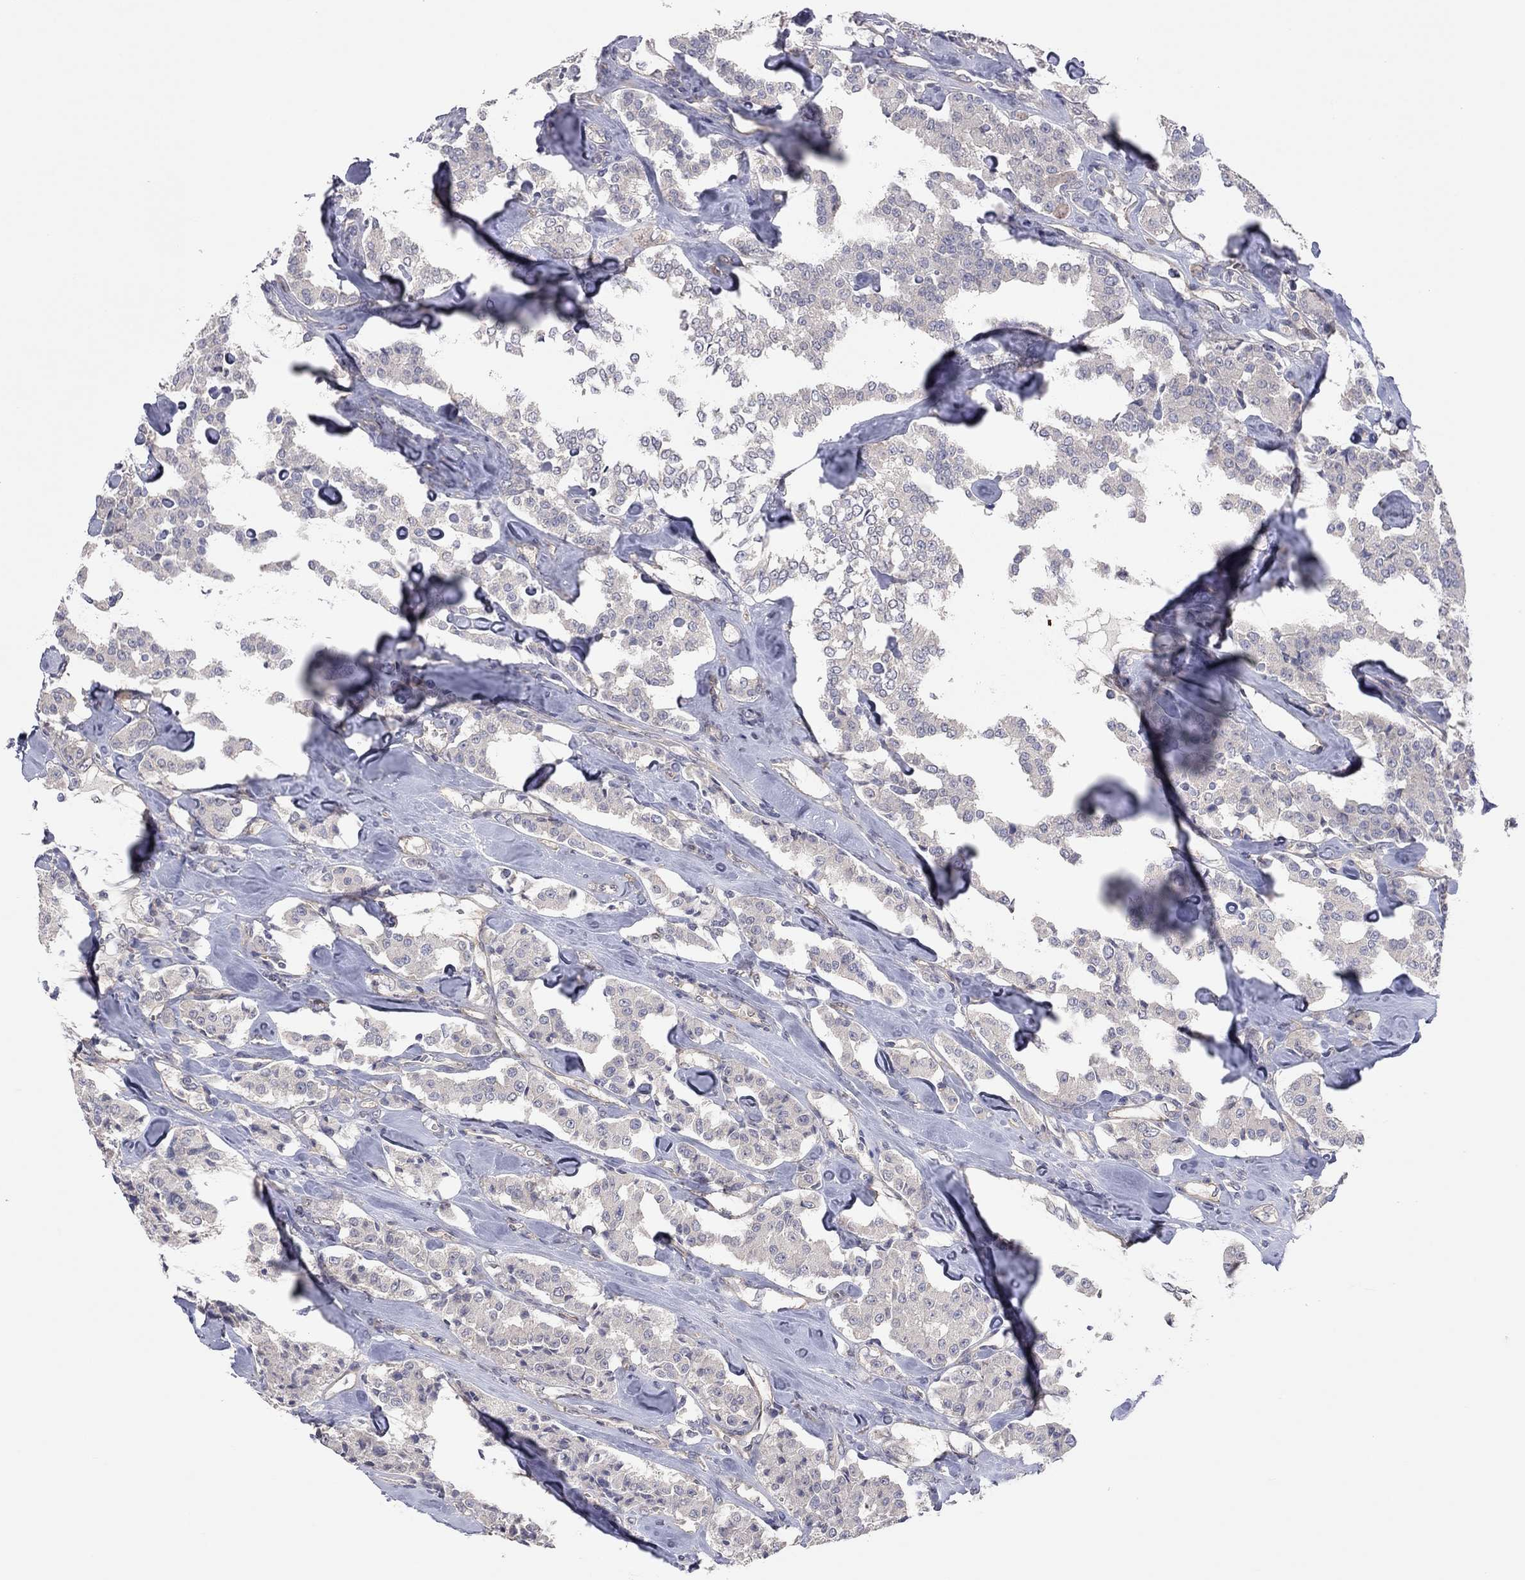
{"staining": {"intensity": "negative", "quantity": "none", "location": "none"}, "tissue": "carcinoid", "cell_type": "Tumor cells", "image_type": "cancer", "snomed": [{"axis": "morphology", "description": "Carcinoid, malignant, NOS"}, {"axis": "topography", "description": "Pancreas"}], "caption": "Carcinoid stained for a protein using immunohistochemistry (IHC) shows no positivity tumor cells.", "gene": "KCNB1", "patient": {"sex": "male", "age": 41}}